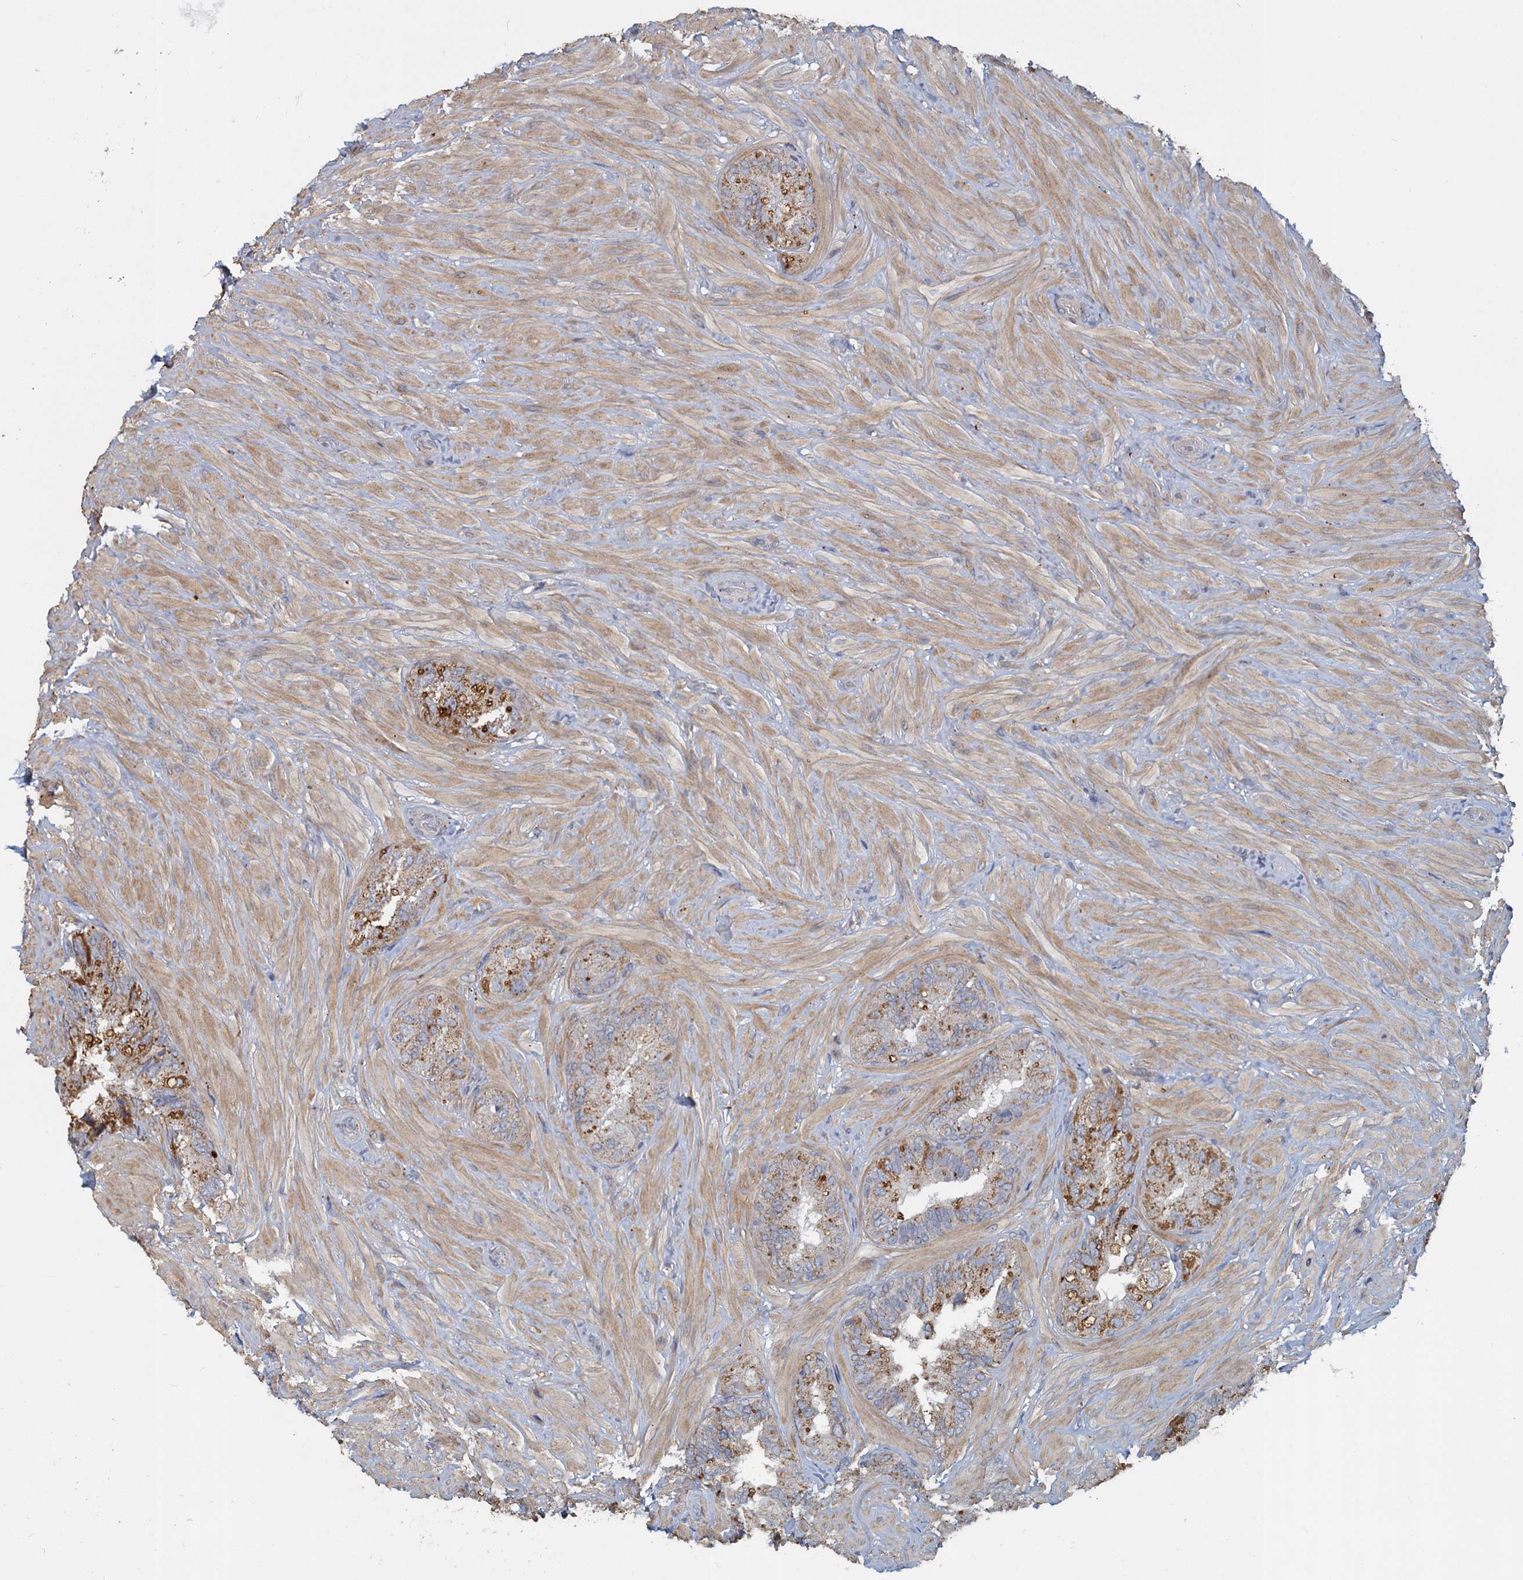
{"staining": {"intensity": "moderate", "quantity": ">75%", "location": "cytoplasmic/membranous"}, "tissue": "seminal vesicle", "cell_type": "Glandular cells", "image_type": "normal", "snomed": [{"axis": "morphology", "description": "Normal tissue, NOS"}, {"axis": "topography", "description": "Prostate and seminal vesicle, NOS"}, {"axis": "topography", "description": "Prostate"}, {"axis": "topography", "description": "Seminal veicle"}], "caption": "Immunohistochemistry (IHC) histopathology image of benign seminal vesicle: seminal vesicle stained using immunohistochemistry shows medium levels of moderate protein expression localized specifically in the cytoplasmic/membranous of glandular cells, appearing as a cytoplasmic/membranous brown color.", "gene": "SLC2A7", "patient": {"sex": "male", "age": 67}}